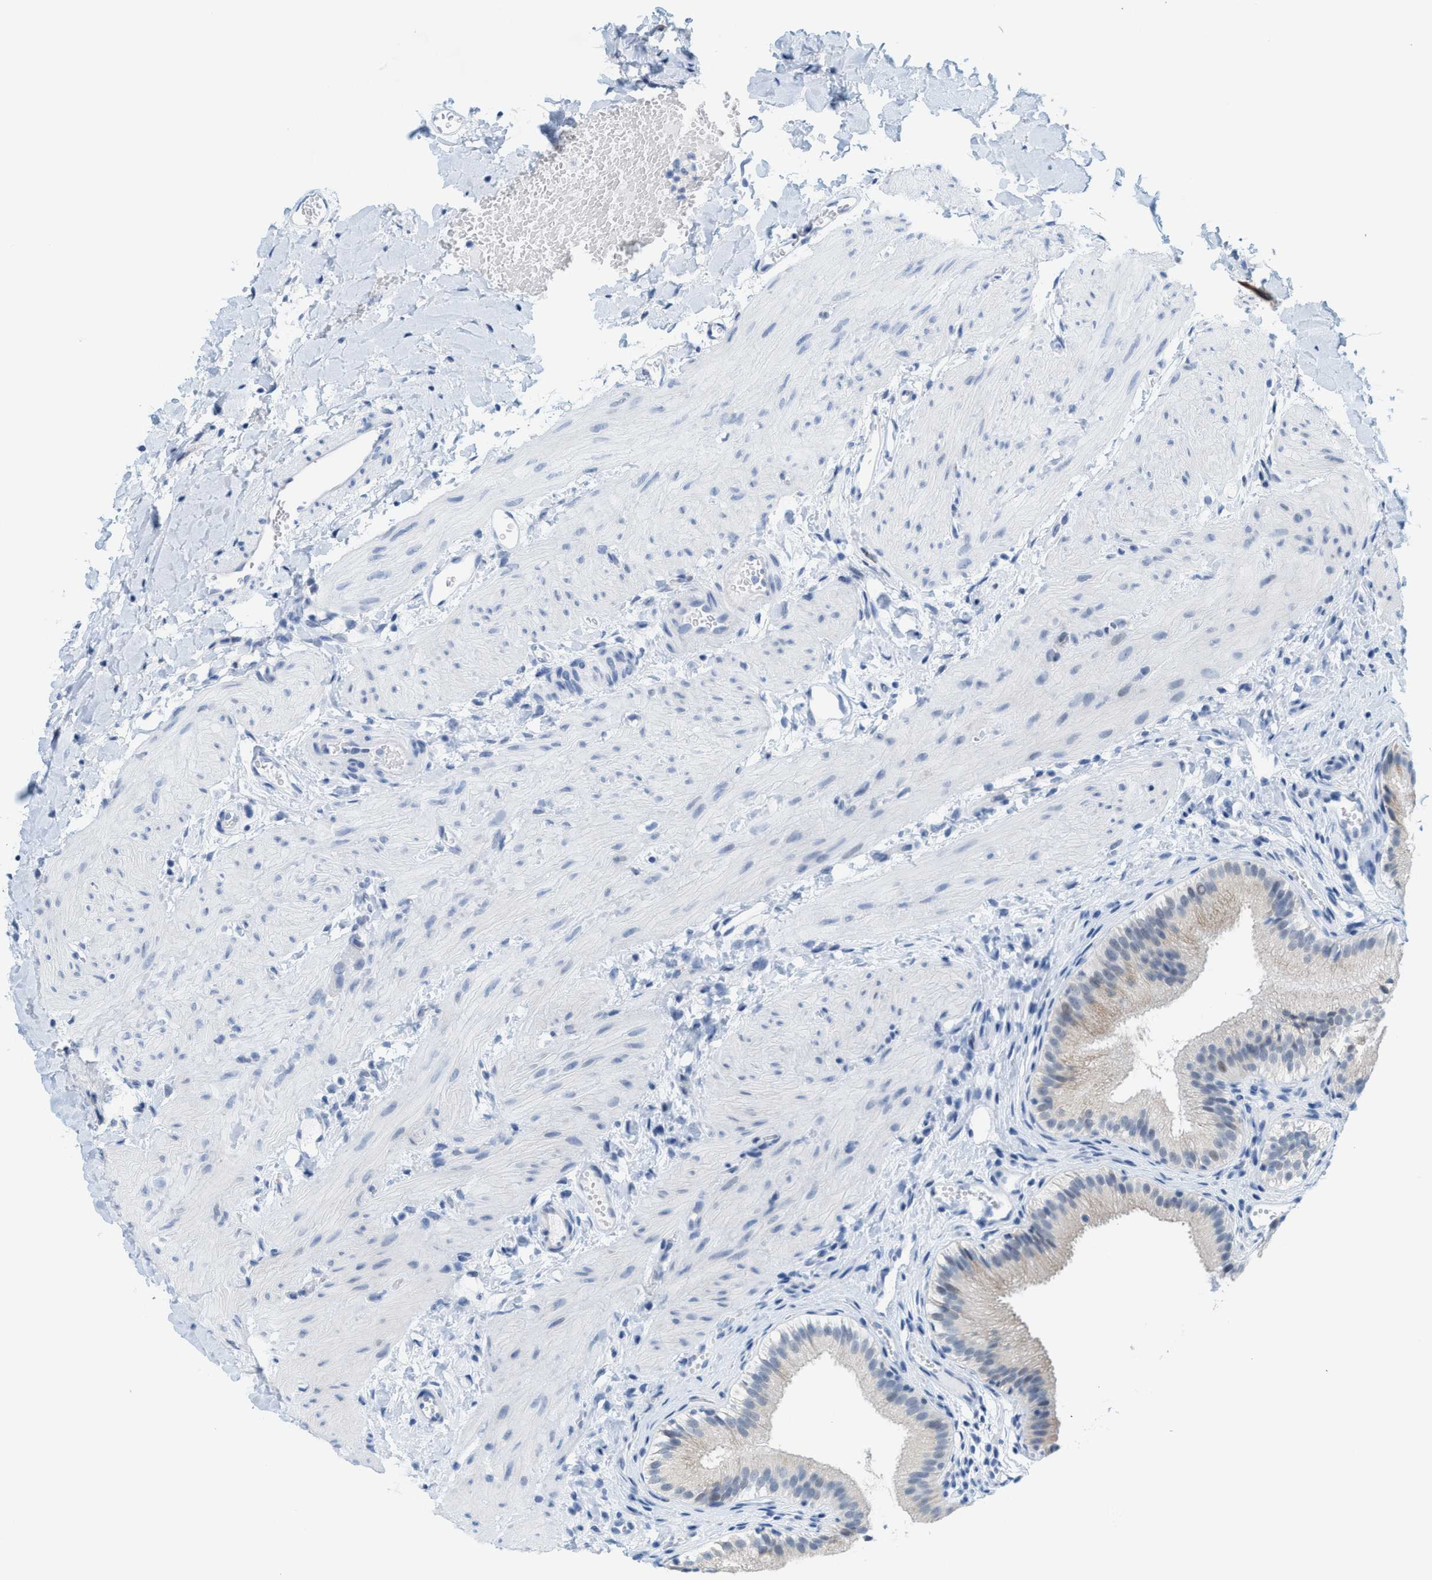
{"staining": {"intensity": "weak", "quantity": "25%-75%", "location": "cytoplasmic/membranous"}, "tissue": "gallbladder", "cell_type": "Glandular cells", "image_type": "normal", "snomed": [{"axis": "morphology", "description": "Normal tissue, NOS"}, {"axis": "topography", "description": "Gallbladder"}], "caption": "Immunohistochemistry (IHC) photomicrograph of benign gallbladder: gallbladder stained using immunohistochemistry reveals low levels of weak protein expression localized specifically in the cytoplasmic/membranous of glandular cells, appearing as a cytoplasmic/membranous brown color.", "gene": "KIFC3", "patient": {"sex": "female", "age": 26}}